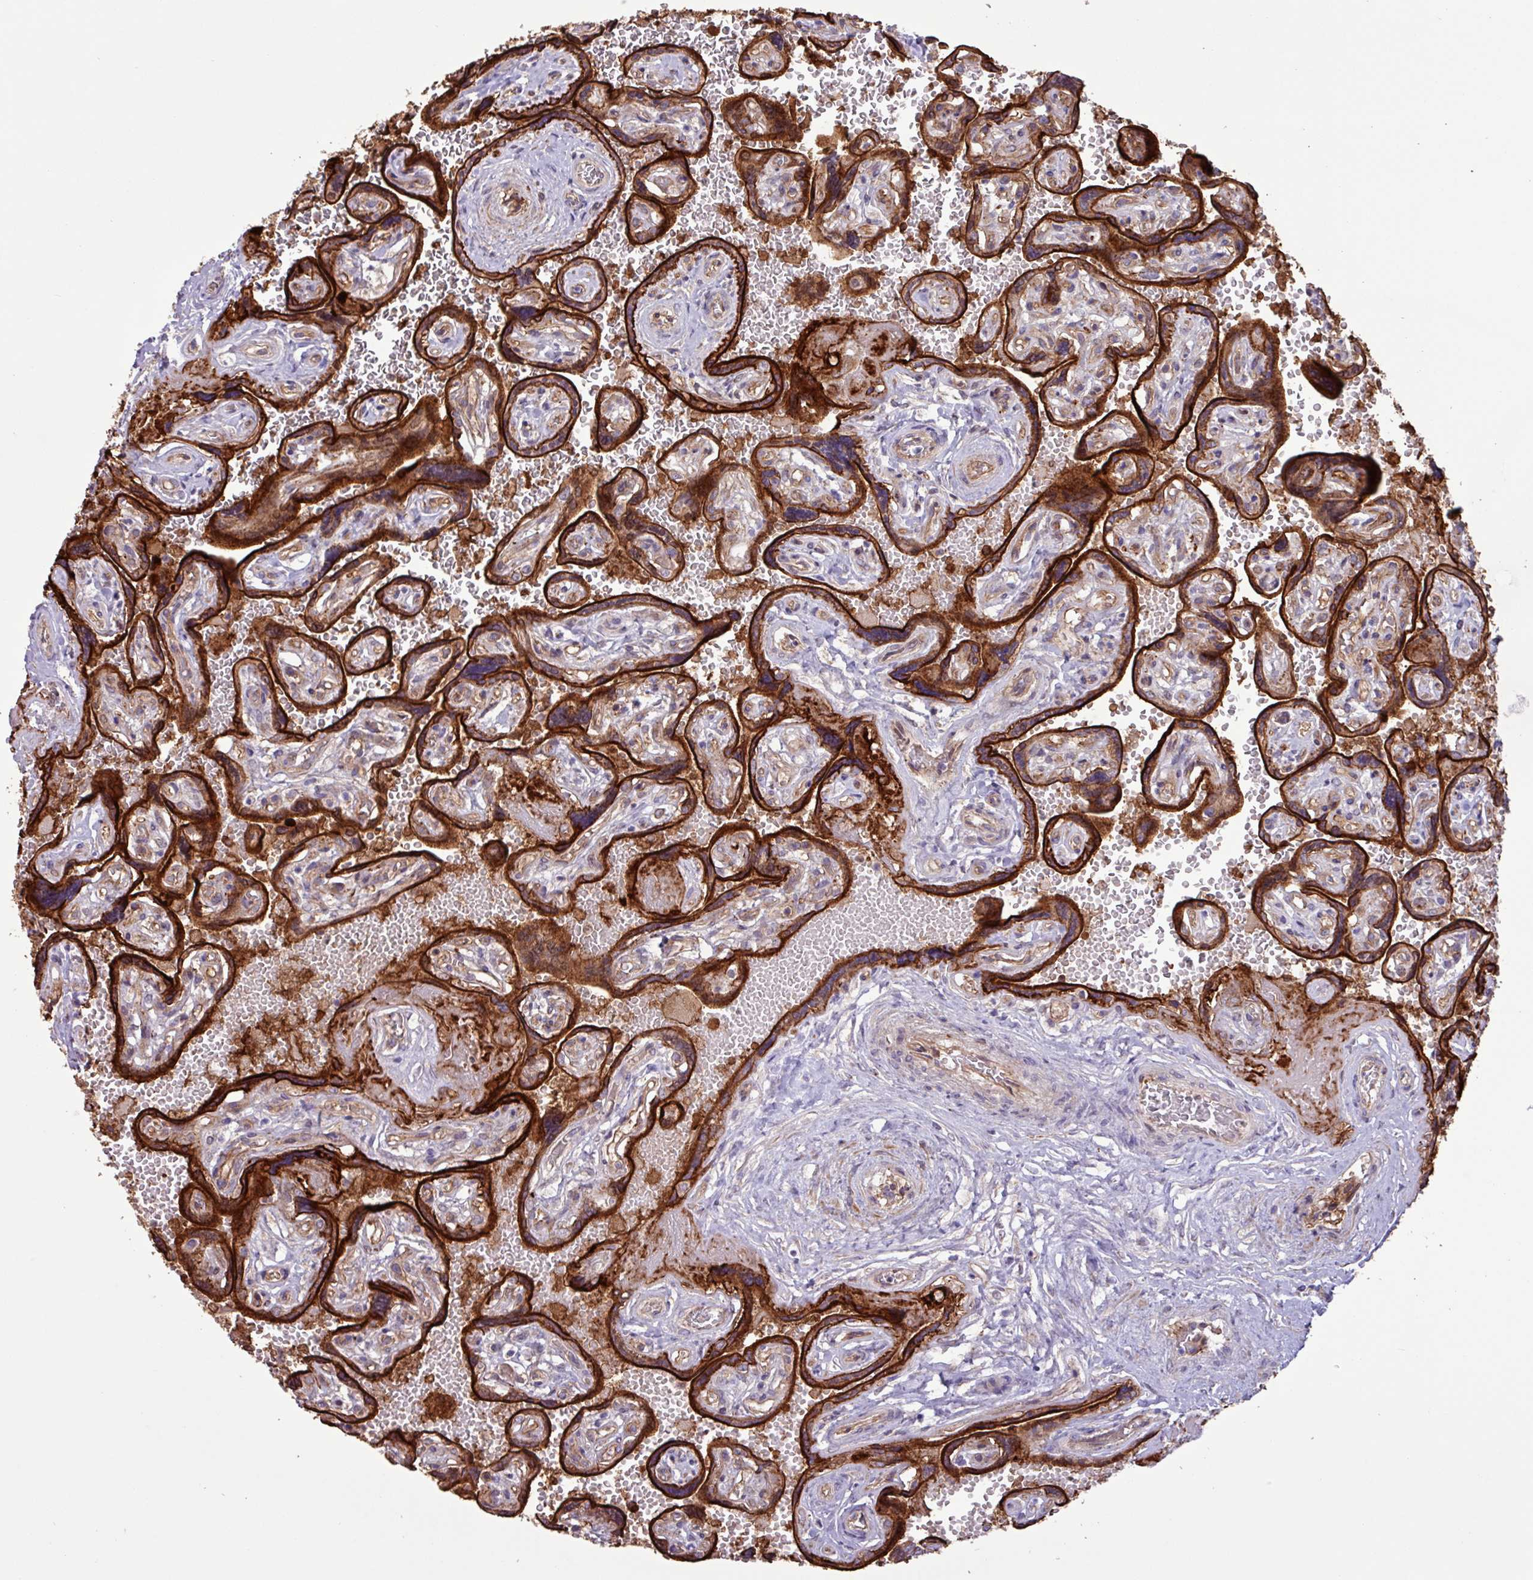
{"staining": {"intensity": "strong", "quantity": ">75%", "location": "cytoplasmic/membranous"}, "tissue": "placenta", "cell_type": "Trophoblastic cells", "image_type": "normal", "snomed": [{"axis": "morphology", "description": "Normal tissue, NOS"}, {"axis": "topography", "description": "Placenta"}], "caption": "IHC (DAB) staining of normal placenta displays strong cytoplasmic/membranous protein expression in about >75% of trophoblastic cells. The protein is shown in brown color, while the nuclei are stained blue.", "gene": "CNTRL", "patient": {"sex": "female", "age": 32}}